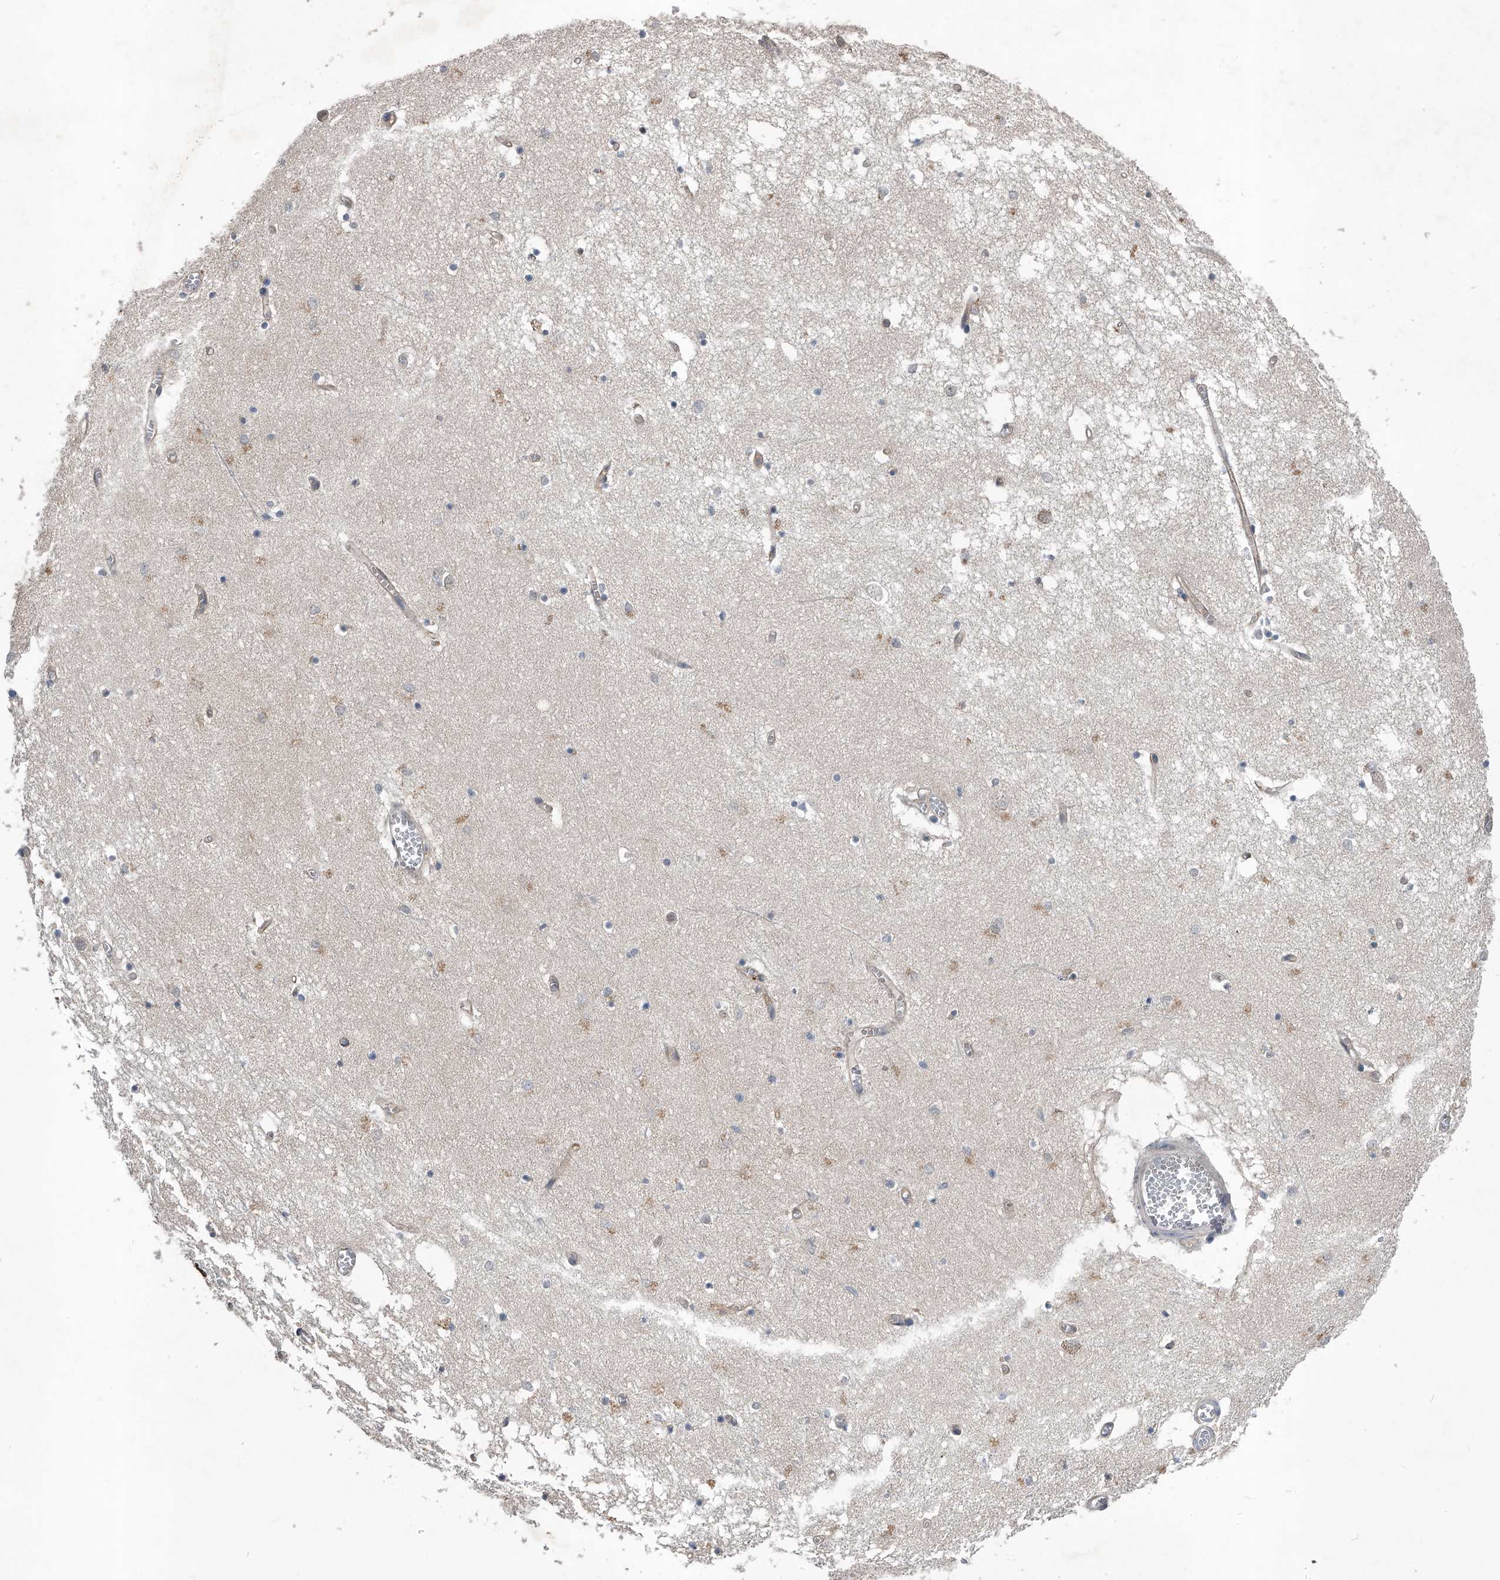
{"staining": {"intensity": "negative", "quantity": "none", "location": "none"}, "tissue": "hippocampus", "cell_type": "Glial cells", "image_type": "normal", "snomed": [{"axis": "morphology", "description": "Normal tissue, NOS"}, {"axis": "topography", "description": "Hippocampus"}], "caption": "High power microscopy photomicrograph of an immunohistochemistry (IHC) histopathology image of unremarkable hippocampus, revealing no significant positivity in glial cells. The staining was performed using DAB (3,3'-diaminobenzidine) to visualize the protein expression in brown, while the nuclei were stained in blue with hematoxylin (Magnification: 20x).", "gene": "SLC12A8", "patient": {"sex": "male", "age": 70}}